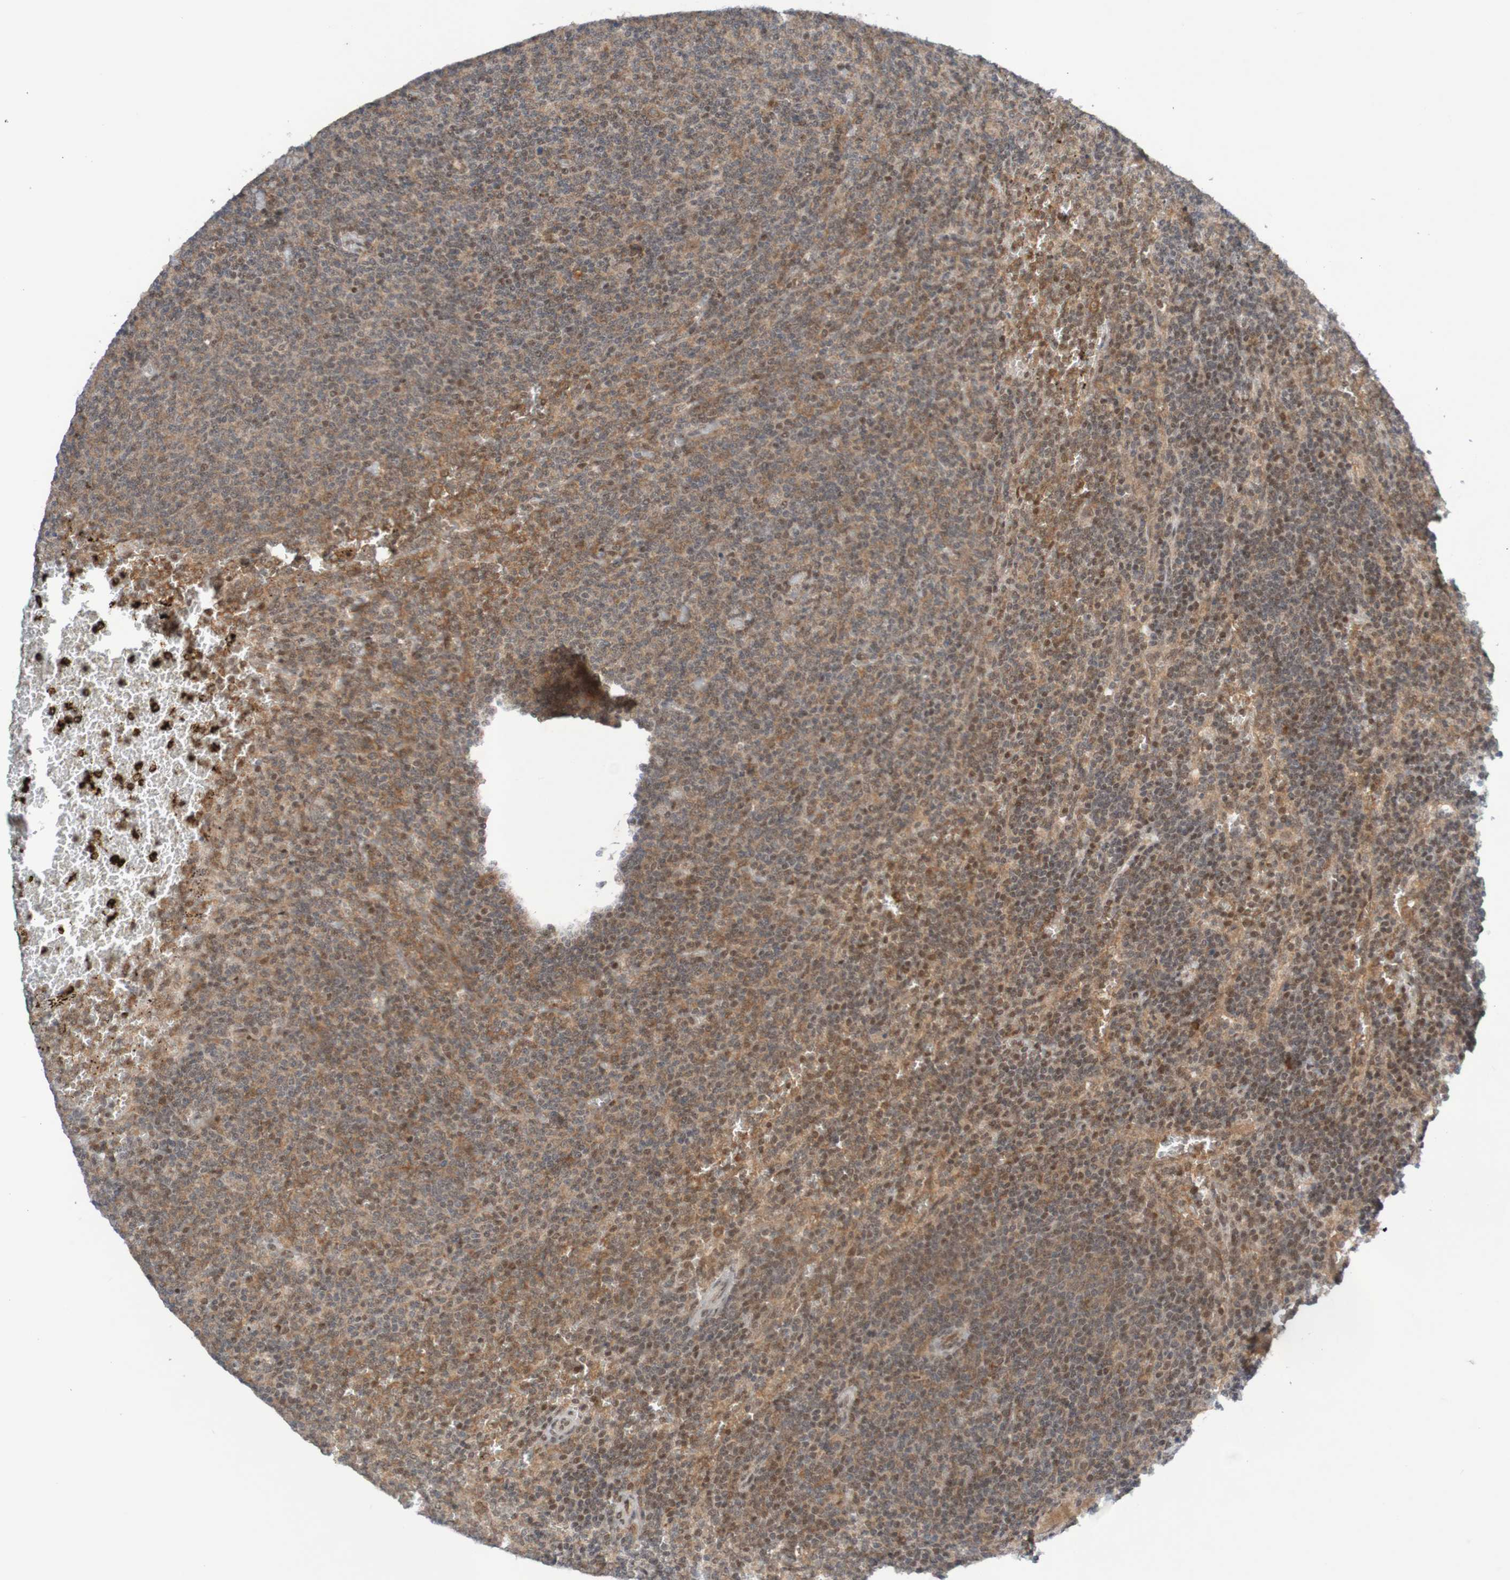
{"staining": {"intensity": "negative", "quantity": "none", "location": "none"}, "tissue": "lymphoma", "cell_type": "Tumor cells", "image_type": "cancer", "snomed": [{"axis": "morphology", "description": "Malignant lymphoma, non-Hodgkin's type, Low grade"}, {"axis": "topography", "description": "Spleen"}], "caption": "This micrograph is of low-grade malignant lymphoma, non-Hodgkin's type stained with immunohistochemistry (IHC) to label a protein in brown with the nuclei are counter-stained blue. There is no staining in tumor cells. (DAB (3,3'-diaminobenzidine) immunohistochemistry (IHC), high magnification).", "gene": "ITLN1", "patient": {"sex": "female", "age": 50}}